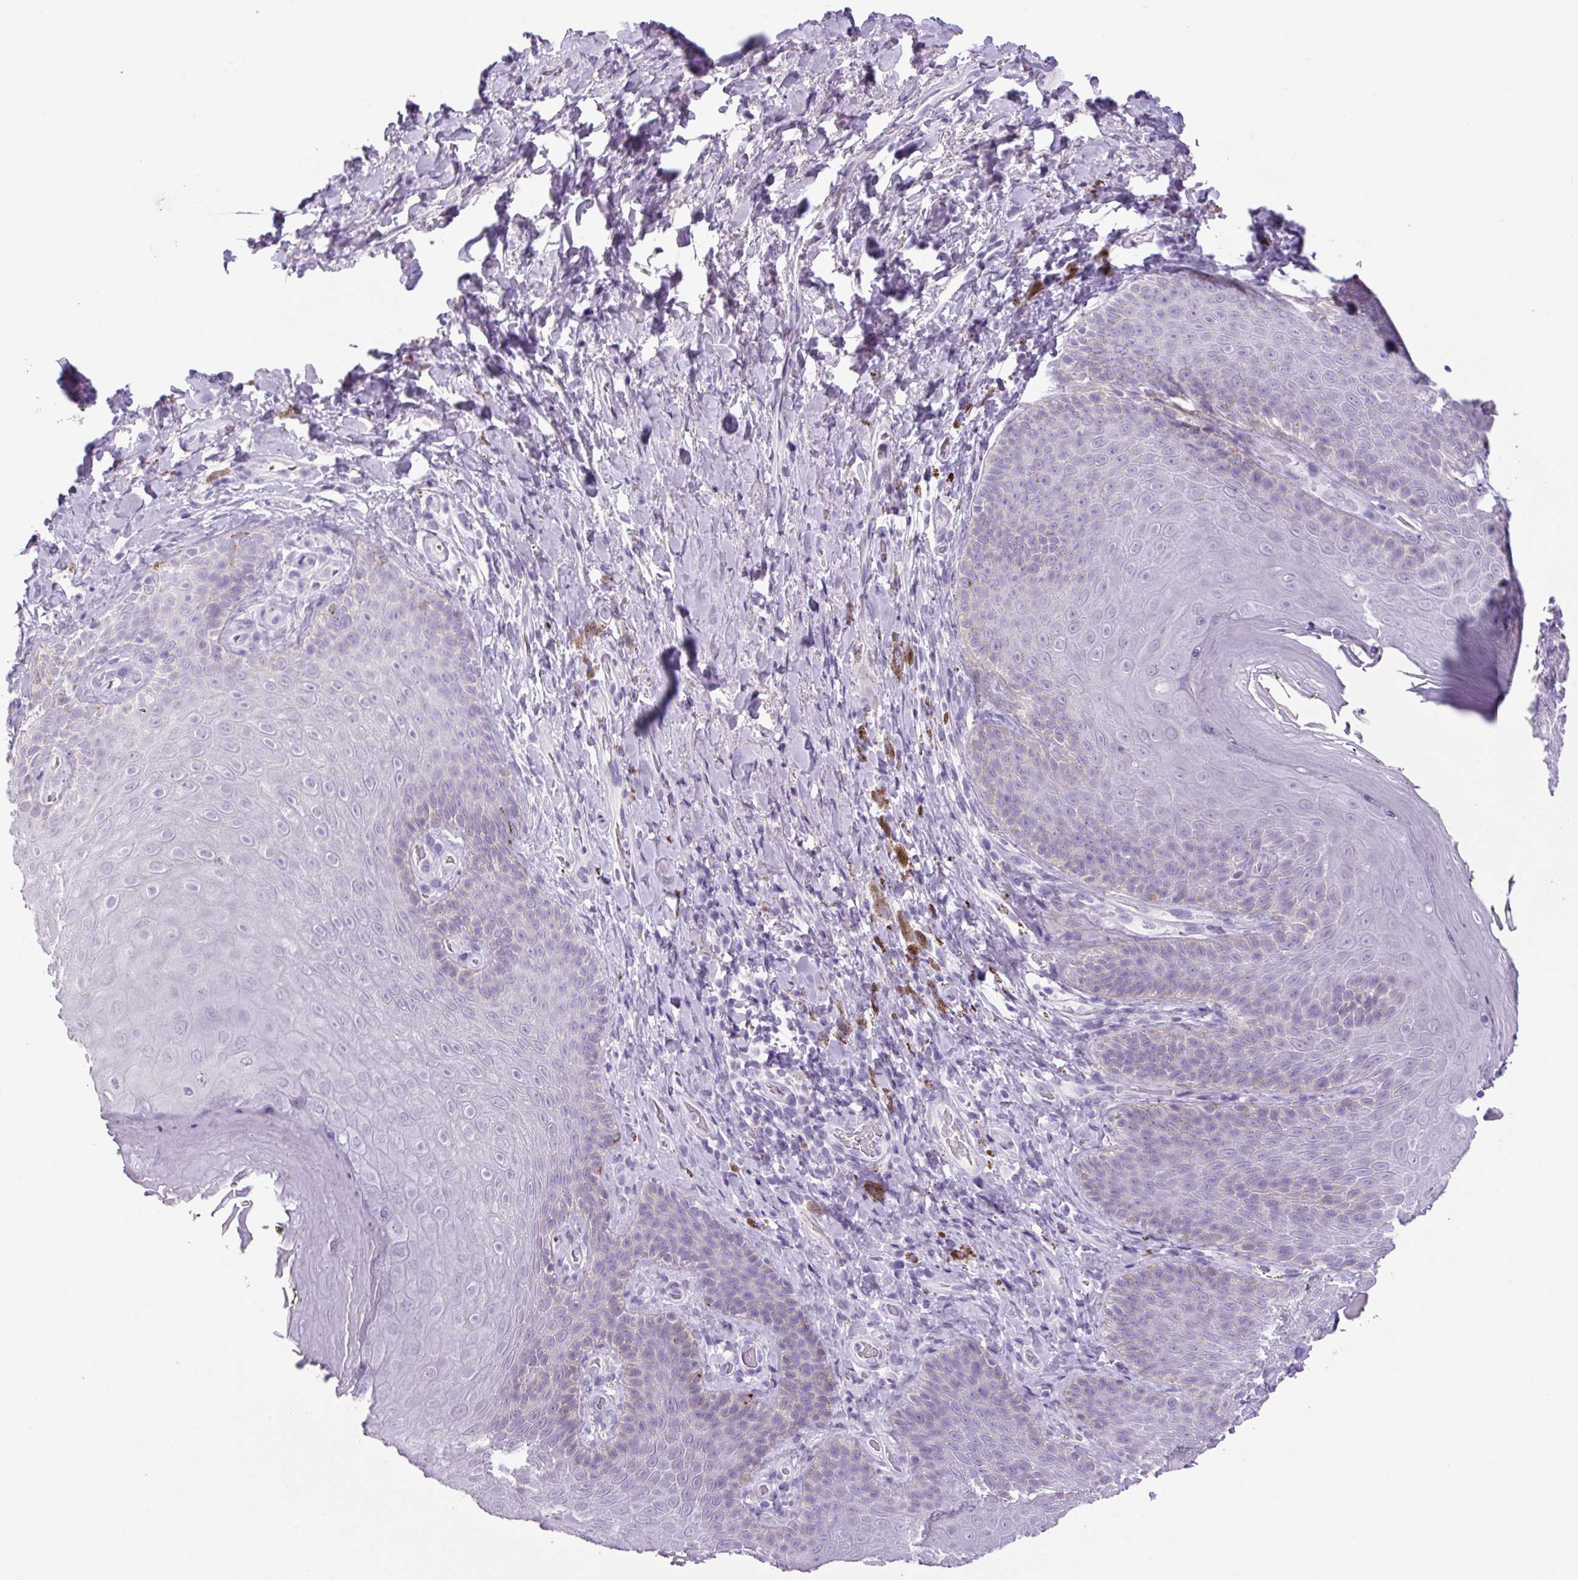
{"staining": {"intensity": "moderate", "quantity": "<25%", "location": "cytoplasmic/membranous"}, "tissue": "skin", "cell_type": "Epidermal cells", "image_type": "normal", "snomed": [{"axis": "morphology", "description": "Normal tissue, NOS"}, {"axis": "topography", "description": "Anal"}, {"axis": "topography", "description": "Peripheral nerve tissue"}], "caption": "High-power microscopy captured an immunohistochemistry histopathology image of unremarkable skin, revealing moderate cytoplasmic/membranous staining in approximately <25% of epidermal cells.", "gene": "CHGA", "patient": {"sex": "male", "age": 53}}